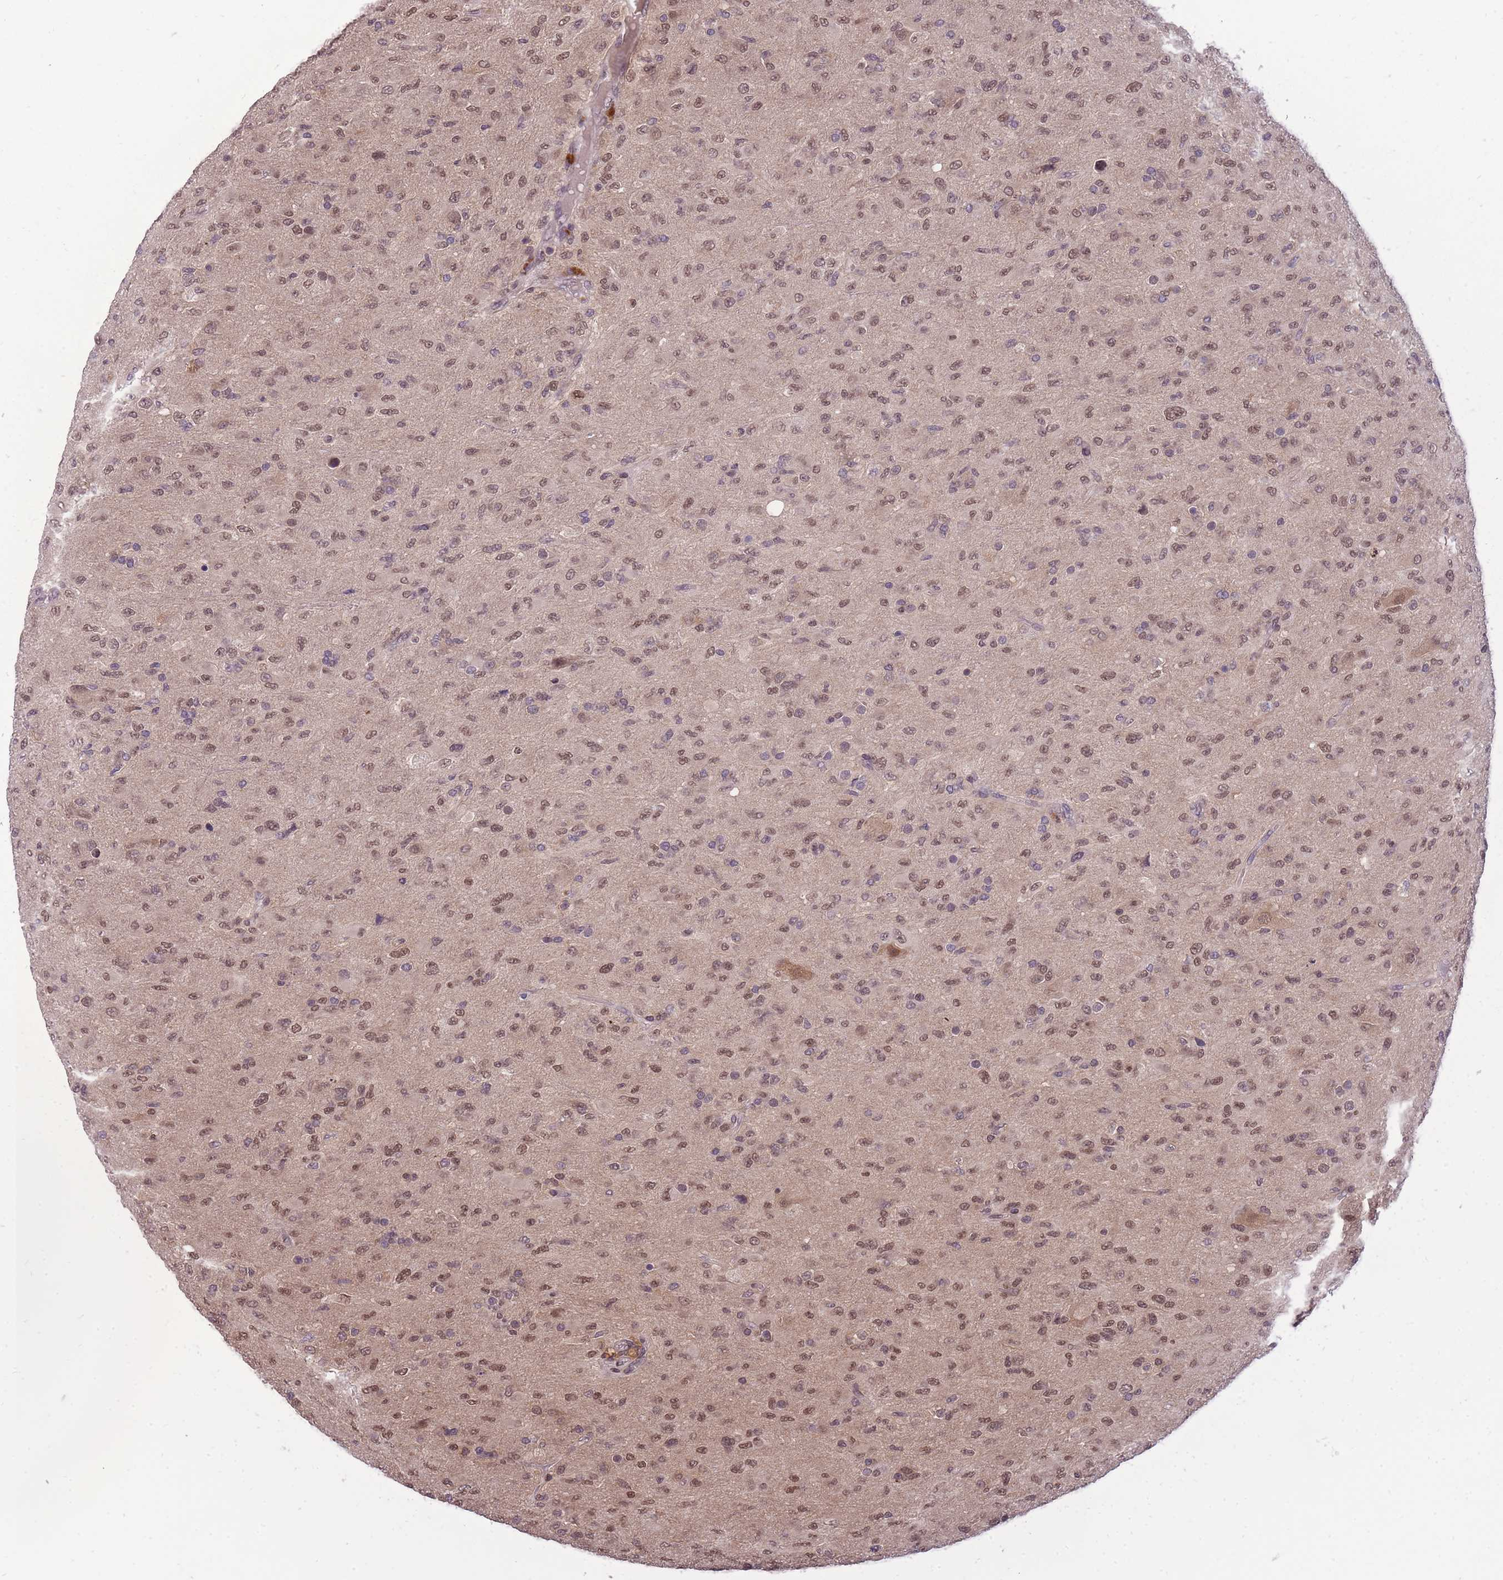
{"staining": {"intensity": "weak", "quantity": ">75%", "location": "nuclear"}, "tissue": "glioma", "cell_type": "Tumor cells", "image_type": "cancer", "snomed": [{"axis": "morphology", "description": "Glioma, malignant, Low grade"}, {"axis": "topography", "description": "Brain"}], "caption": "Malignant low-grade glioma stained for a protein demonstrates weak nuclear positivity in tumor cells. The staining was performed using DAB (3,3'-diaminobenzidine) to visualize the protein expression in brown, while the nuclei were stained in blue with hematoxylin (Magnification: 20x).", "gene": "CDIP1", "patient": {"sex": "male", "age": 65}}